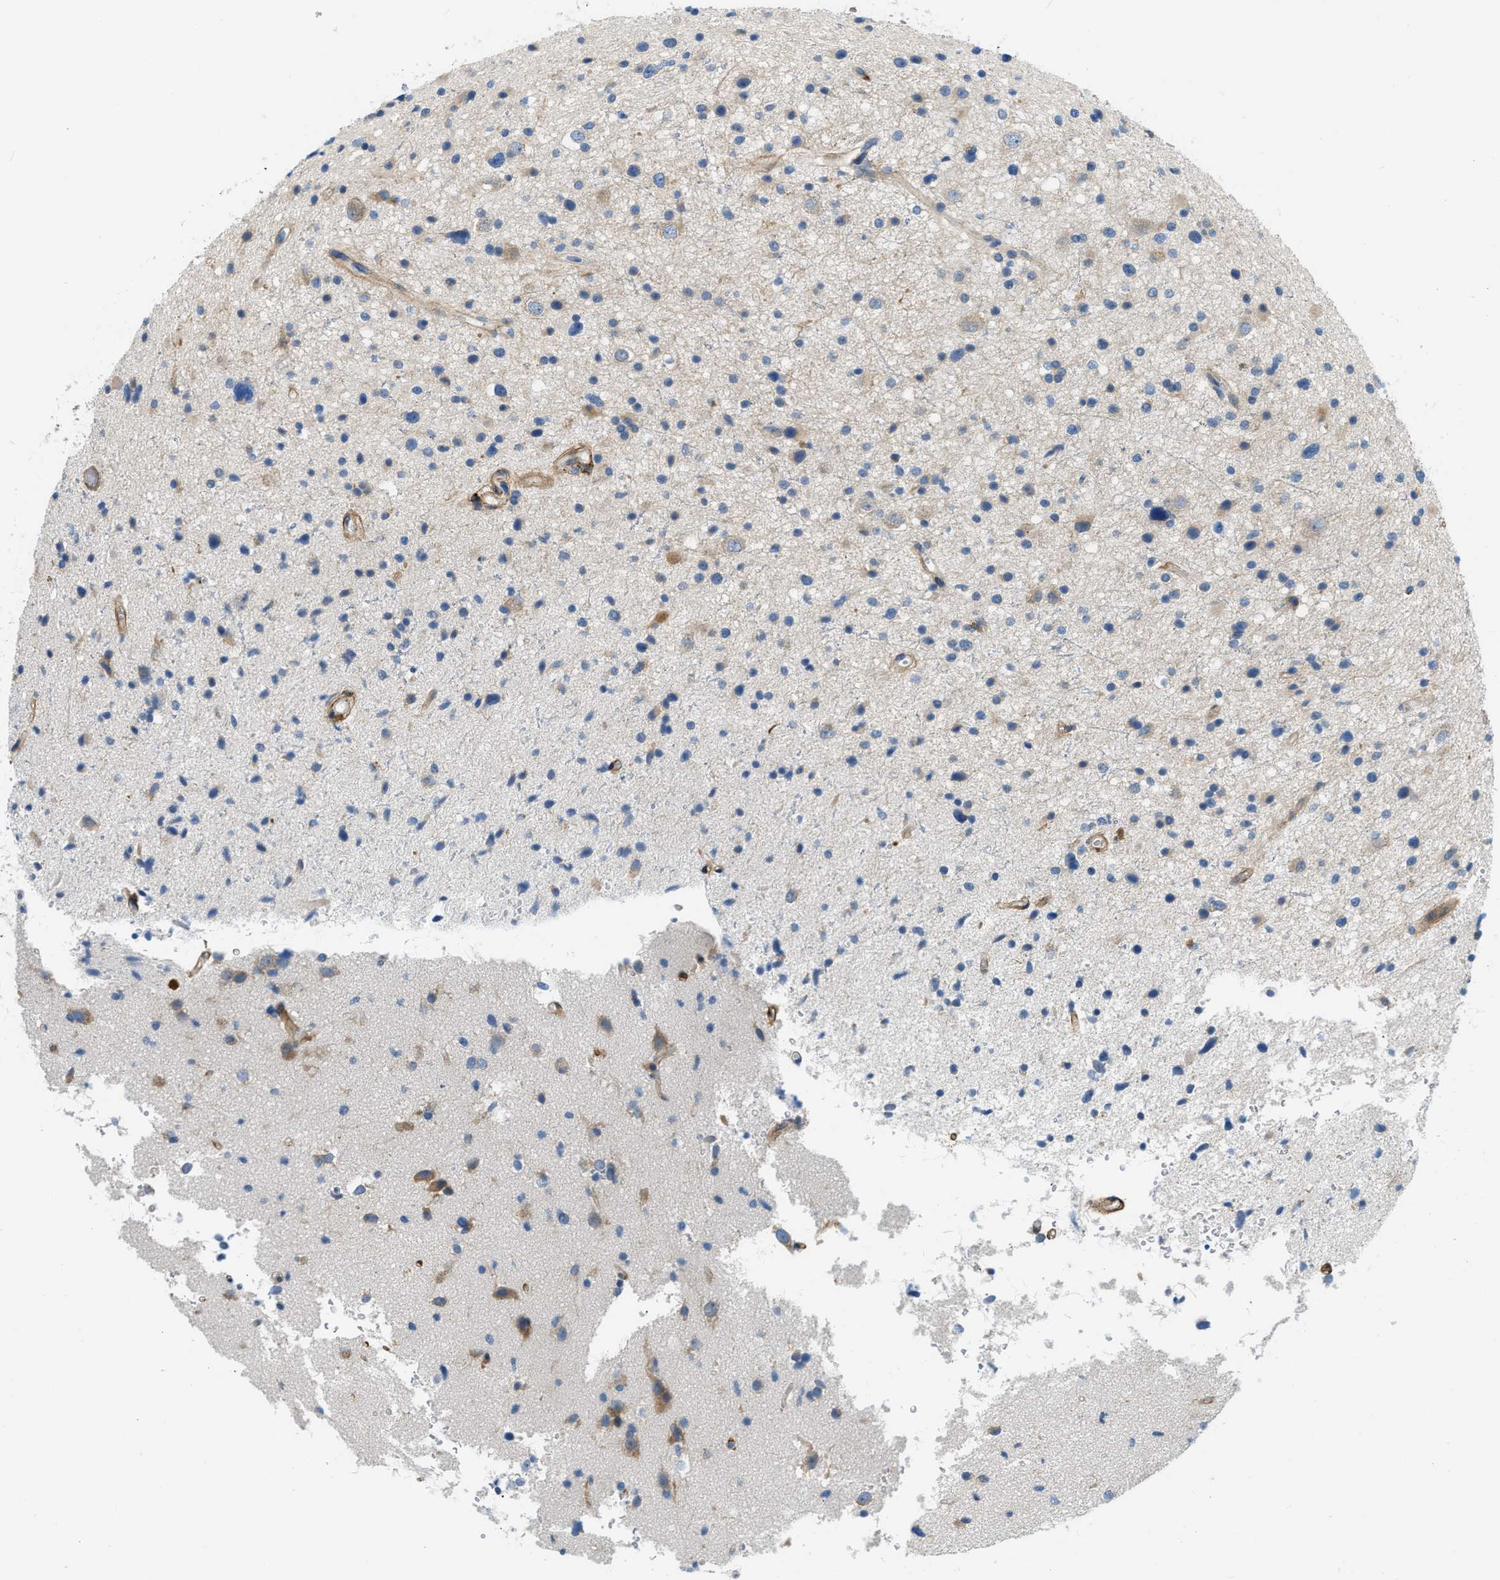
{"staining": {"intensity": "weak", "quantity": "25%-75%", "location": "cytoplasmic/membranous"}, "tissue": "glioma", "cell_type": "Tumor cells", "image_type": "cancer", "snomed": [{"axis": "morphology", "description": "Glioma, malignant, High grade"}, {"axis": "topography", "description": "Brain"}], "caption": "This image demonstrates IHC staining of glioma, with low weak cytoplasmic/membranous positivity in approximately 25%-75% of tumor cells.", "gene": "COL15A1", "patient": {"sex": "male", "age": 33}}